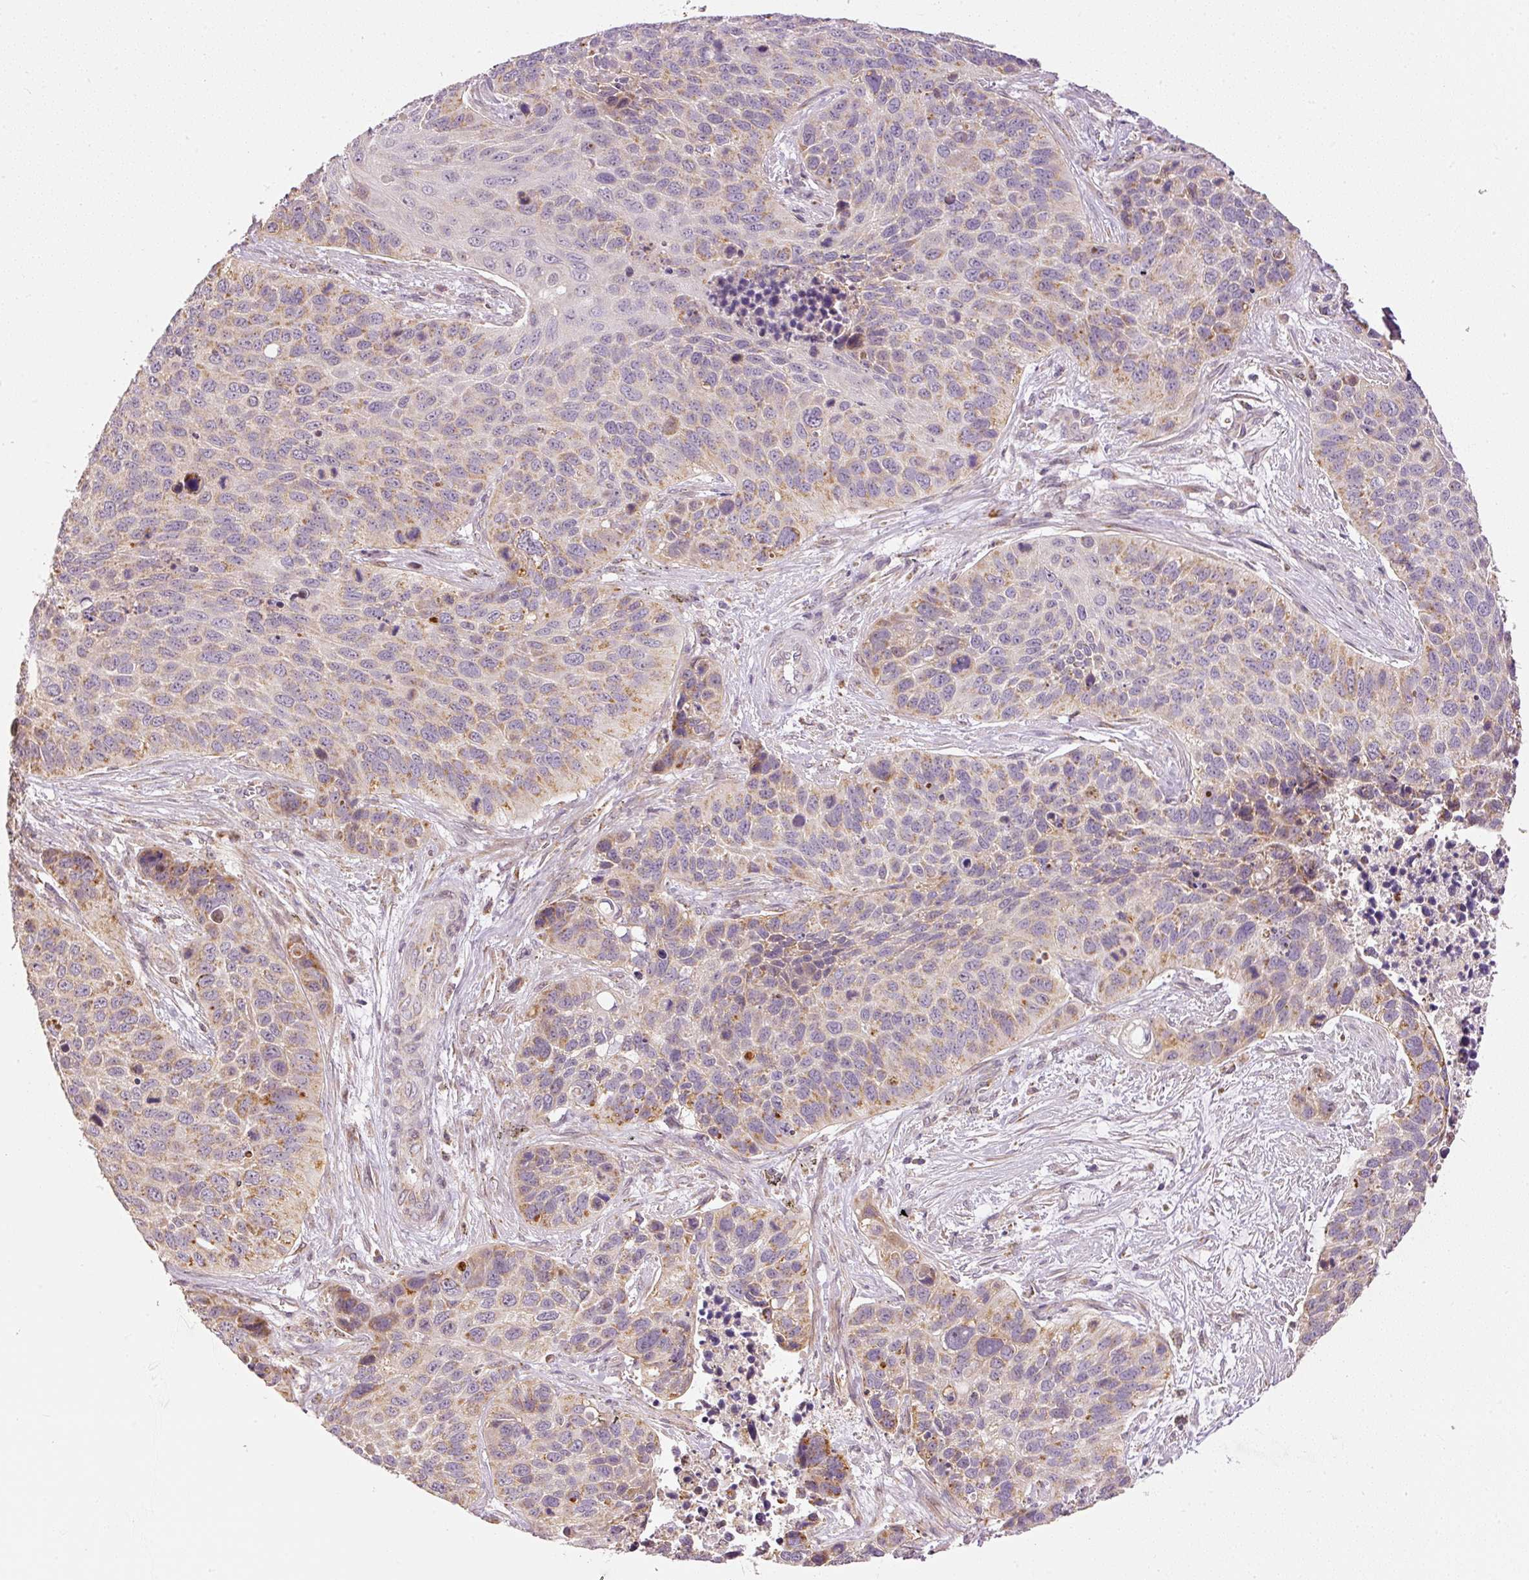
{"staining": {"intensity": "moderate", "quantity": ">75%", "location": "cytoplasmic/membranous"}, "tissue": "lung cancer", "cell_type": "Tumor cells", "image_type": "cancer", "snomed": [{"axis": "morphology", "description": "Squamous cell carcinoma, NOS"}, {"axis": "topography", "description": "Lung"}], "caption": "A high-resolution photomicrograph shows immunohistochemistry staining of lung cancer (squamous cell carcinoma), which demonstrates moderate cytoplasmic/membranous staining in approximately >75% of tumor cells.", "gene": "MTHFD1L", "patient": {"sex": "male", "age": 62}}